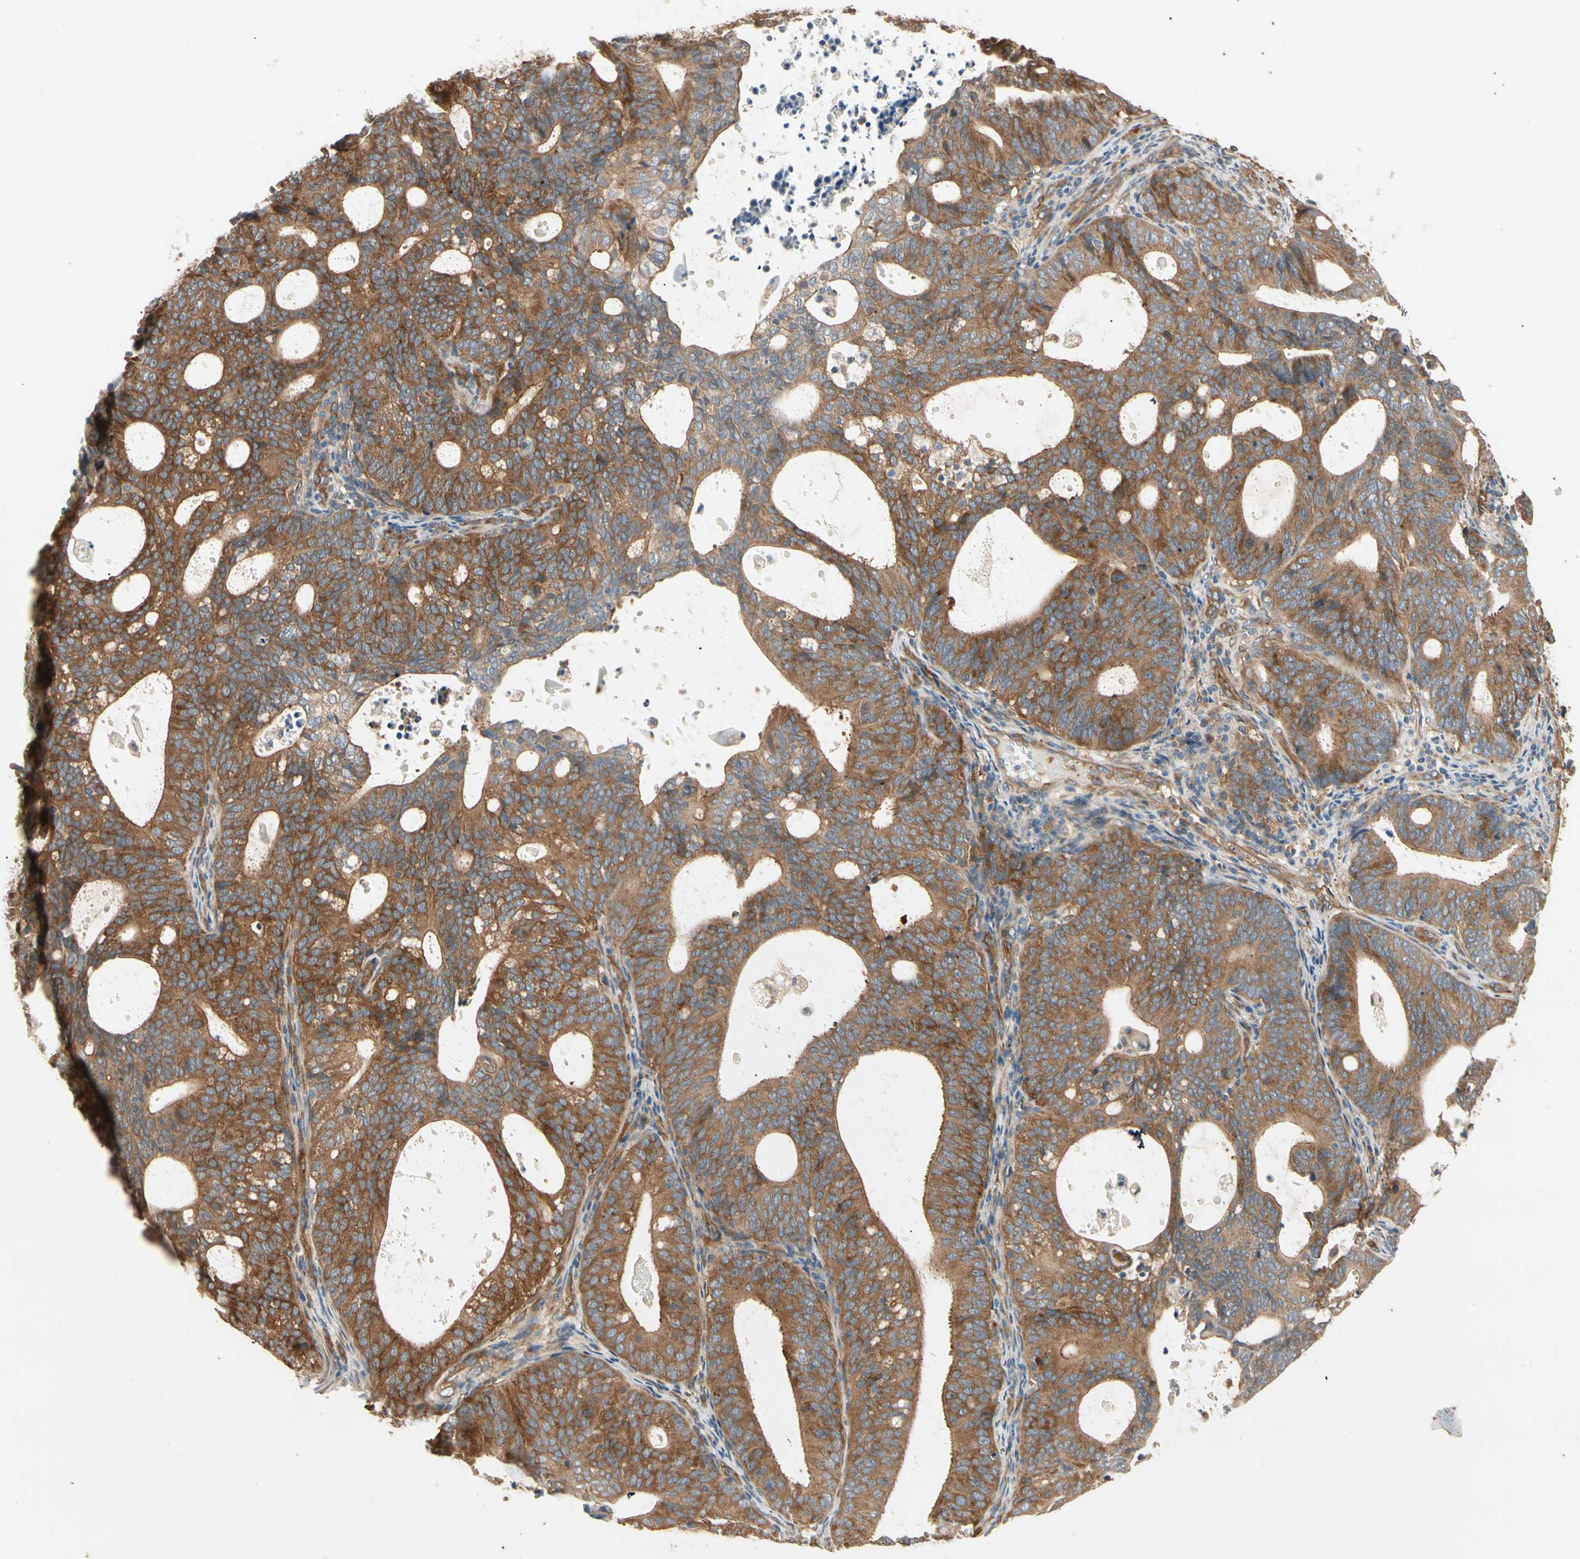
{"staining": {"intensity": "strong", "quantity": ">75%", "location": "cytoplasmic/membranous"}, "tissue": "endometrial cancer", "cell_type": "Tumor cells", "image_type": "cancer", "snomed": [{"axis": "morphology", "description": "Adenocarcinoma, NOS"}, {"axis": "topography", "description": "Uterus"}], "caption": "Endometrial adenocarcinoma stained for a protein (brown) shows strong cytoplasmic/membranous positive expression in approximately >75% of tumor cells.", "gene": "ROCK2", "patient": {"sex": "female", "age": 83}}